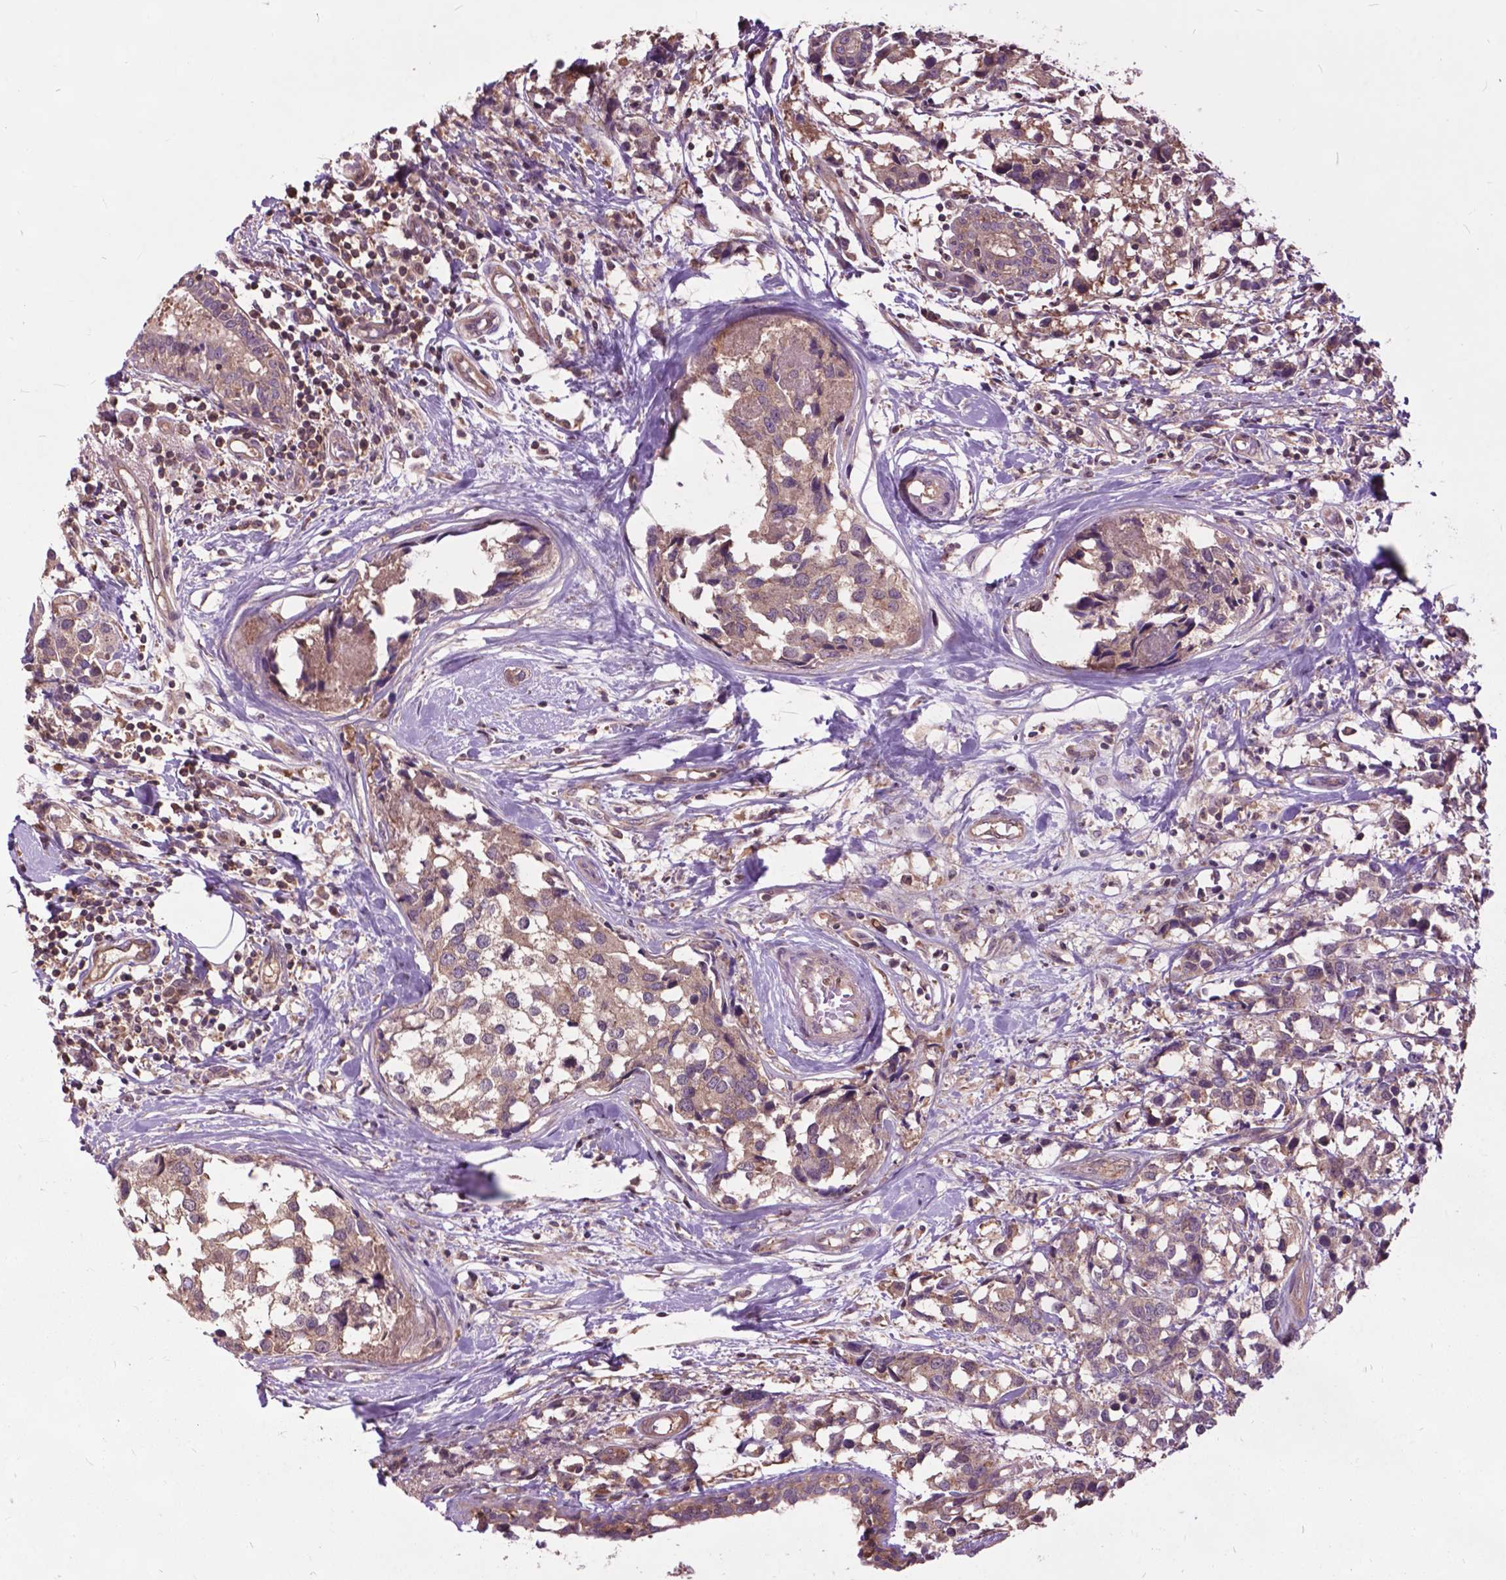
{"staining": {"intensity": "weak", "quantity": ">75%", "location": "cytoplasmic/membranous"}, "tissue": "breast cancer", "cell_type": "Tumor cells", "image_type": "cancer", "snomed": [{"axis": "morphology", "description": "Lobular carcinoma"}, {"axis": "topography", "description": "Breast"}], "caption": "Breast lobular carcinoma stained with a protein marker demonstrates weak staining in tumor cells.", "gene": "ARAF", "patient": {"sex": "female", "age": 59}}